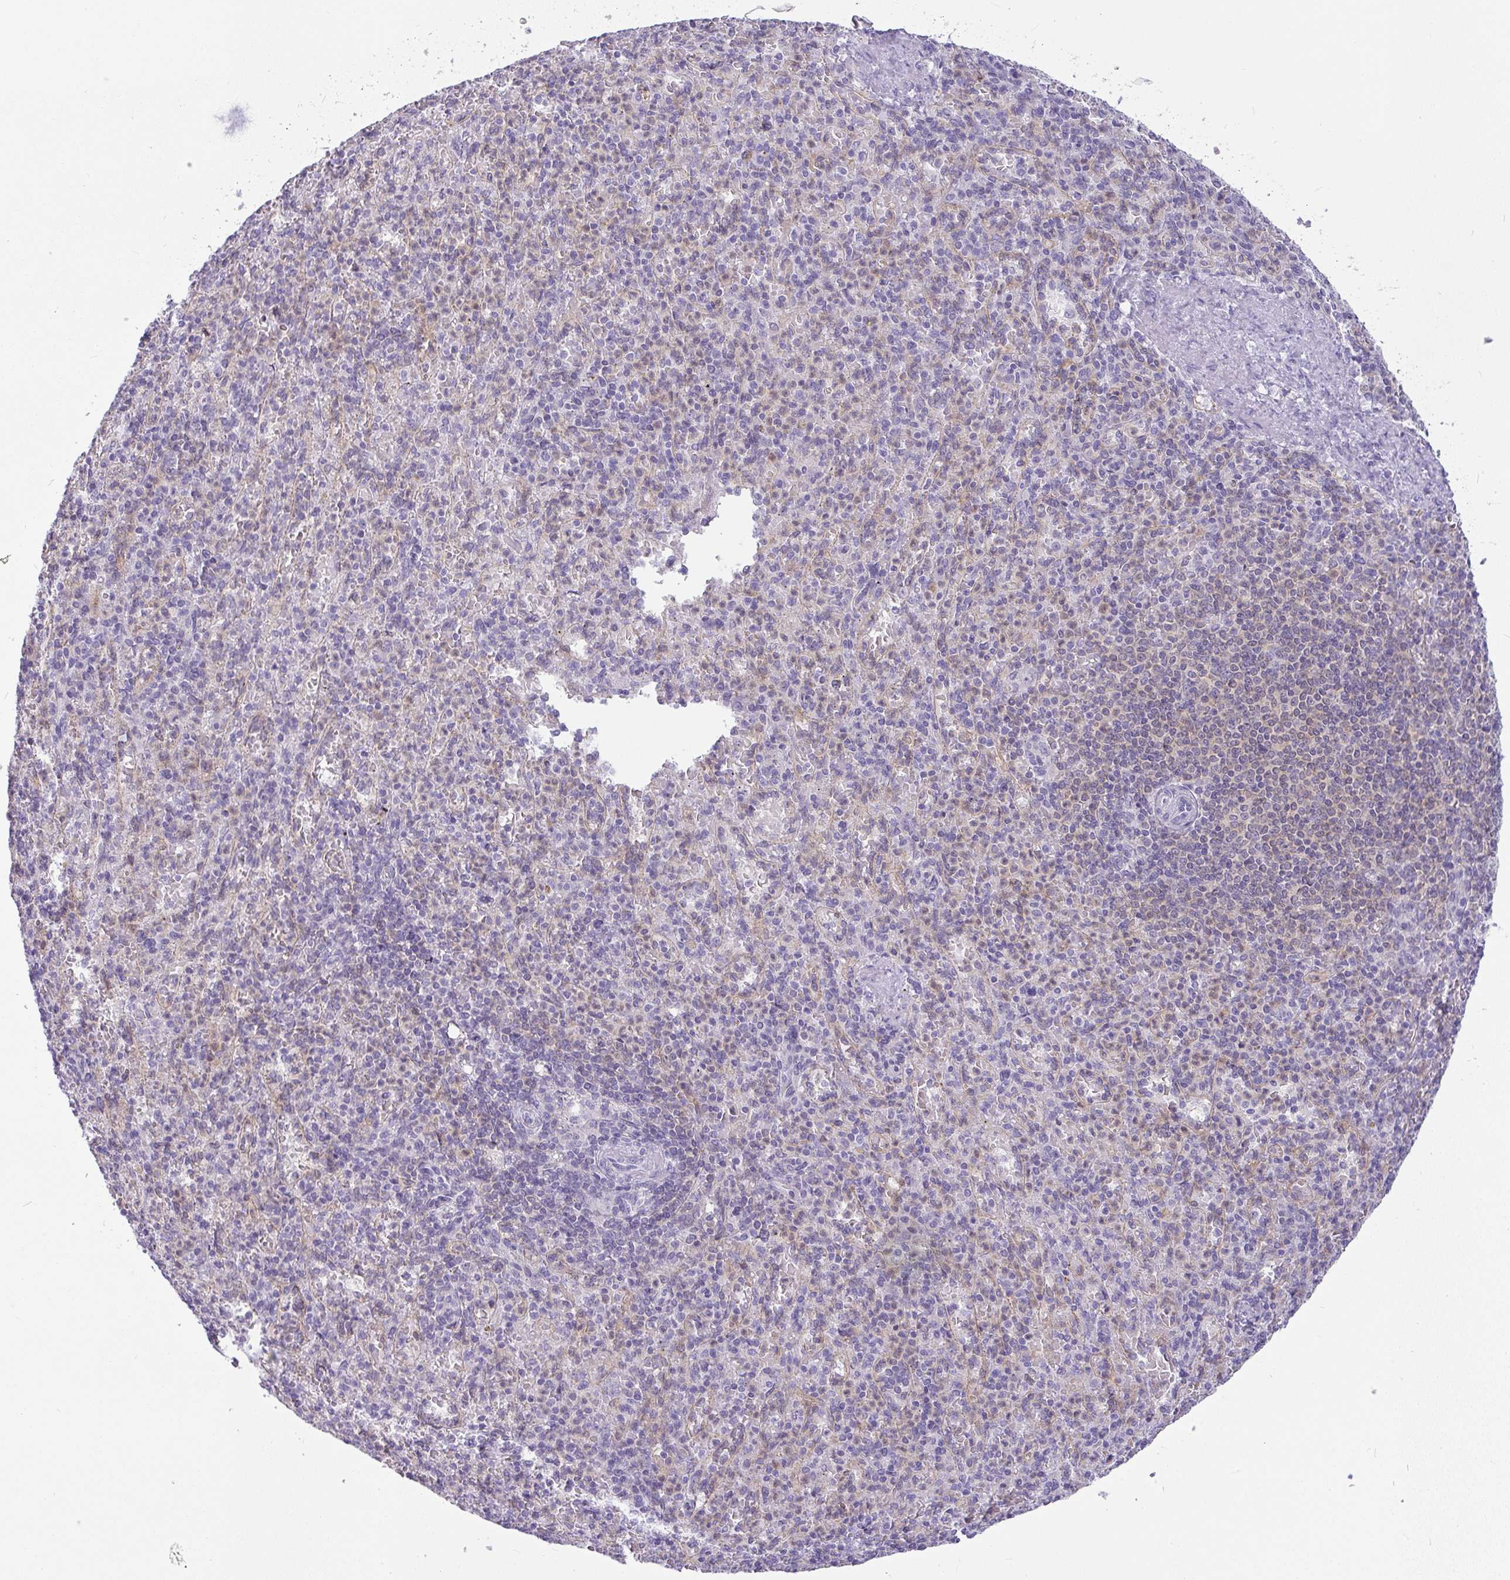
{"staining": {"intensity": "negative", "quantity": "none", "location": "none"}, "tissue": "spleen", "cell_type": "Cells in red pulp", "image_type": "normal", "snomed": [{"axis": "morphology", "description": "Normal tissue, NOS"}, {"axis": "topography", "description": "Spleen"}], "caption": "An IHC image of unremarkable spleen is shown. There is no staining in cells in red pulp of spleen. (DAB (3,3'-diaminobenzidine) immunohistochemistry visualized using brightfield microscopy, high magnification).", "gene": "LIPE", "patient": {"sex": "female", "age": 74}}